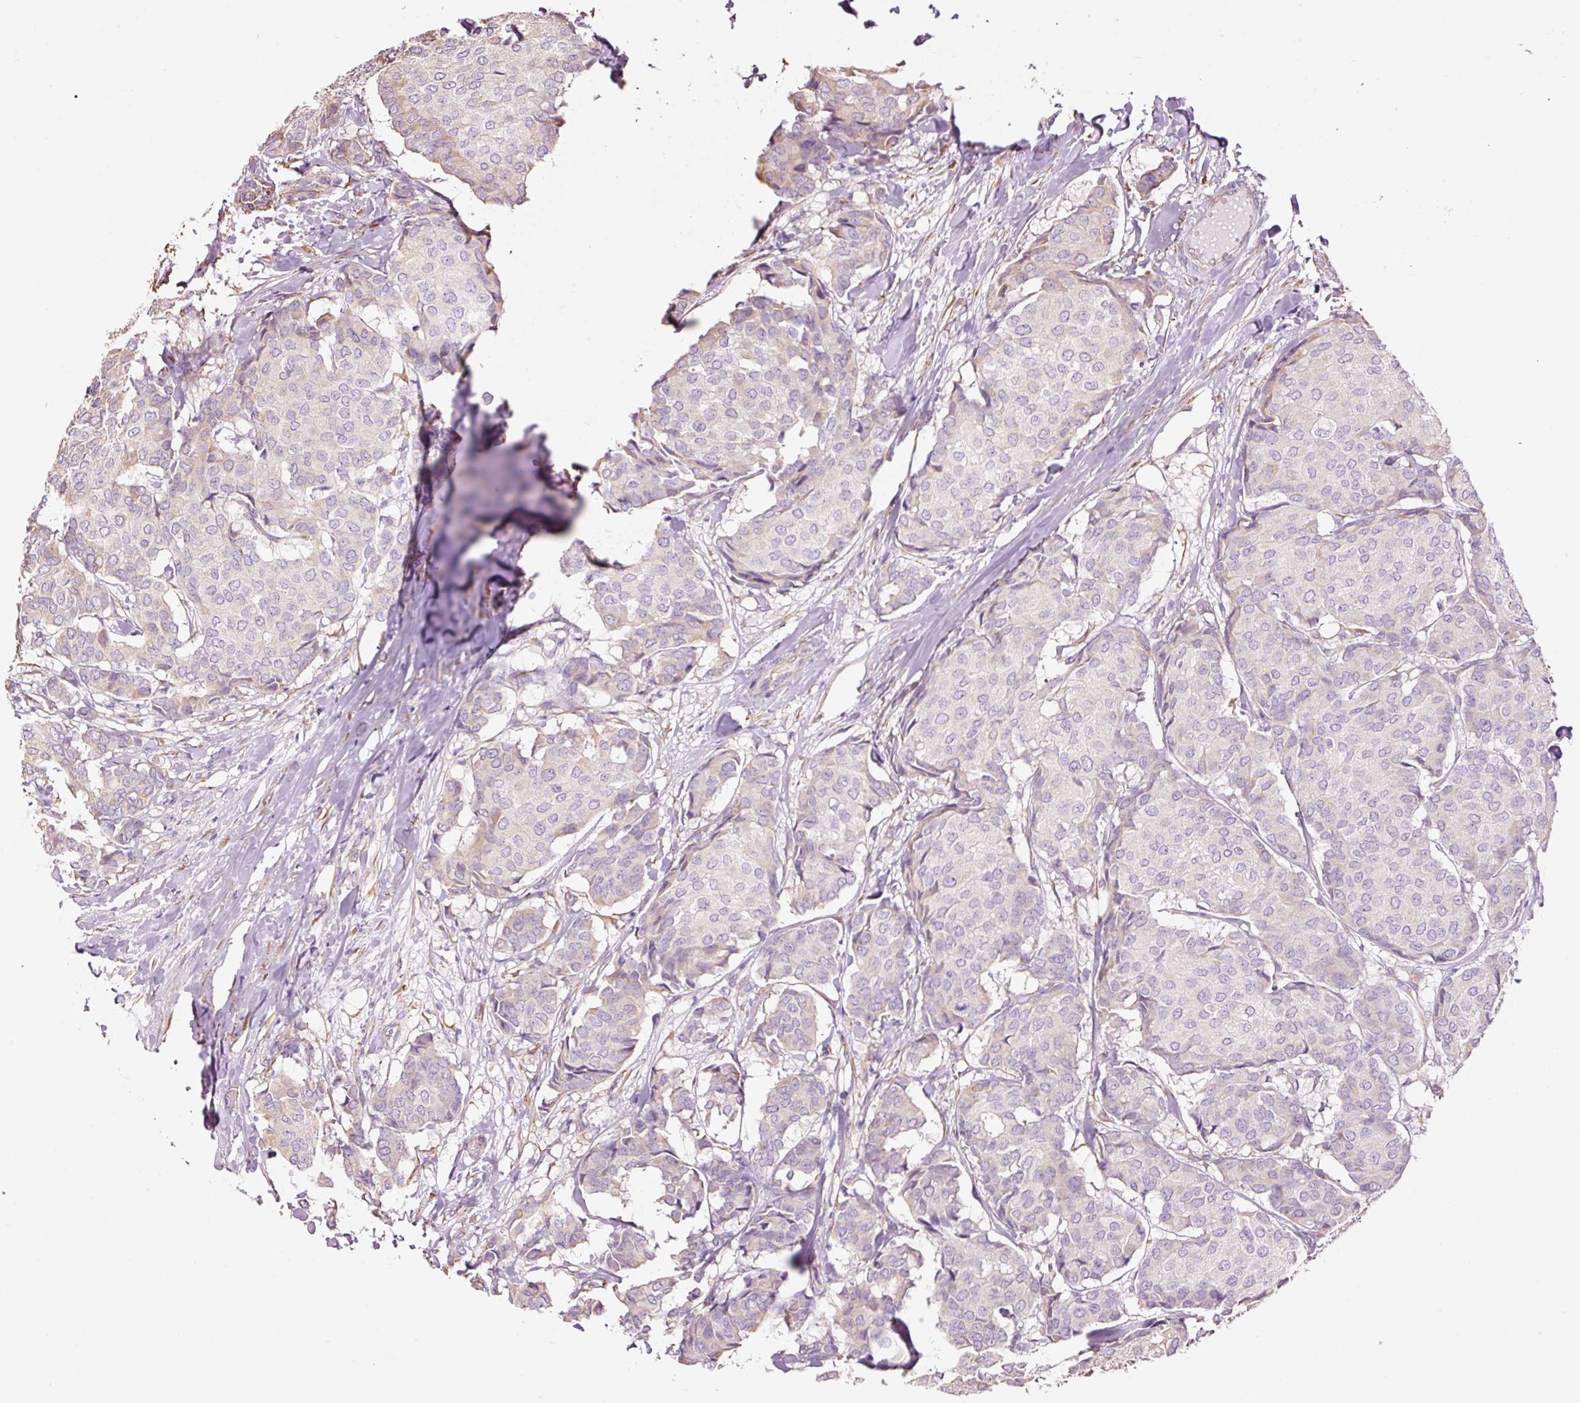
{"staining": {"intensity": "weak", "quantity": "<25%", "location": "cytoplasmic/membranous"}, "tissue": "breast cancer", "cell_type": "Tumor cells", "image_type": "cancer", "snomed": [{"axis": "morphology", "description": "Duct carcinoma"}, {"axis": "topography", "description": "Breast"}], "caption": "Human breast cancer (invasive ductal carcinoma) stained for a protein using IHC demonstrates no expression in tumor cells.", "gene": "GCG", "patient": {"sex": "female", "age": 75}}